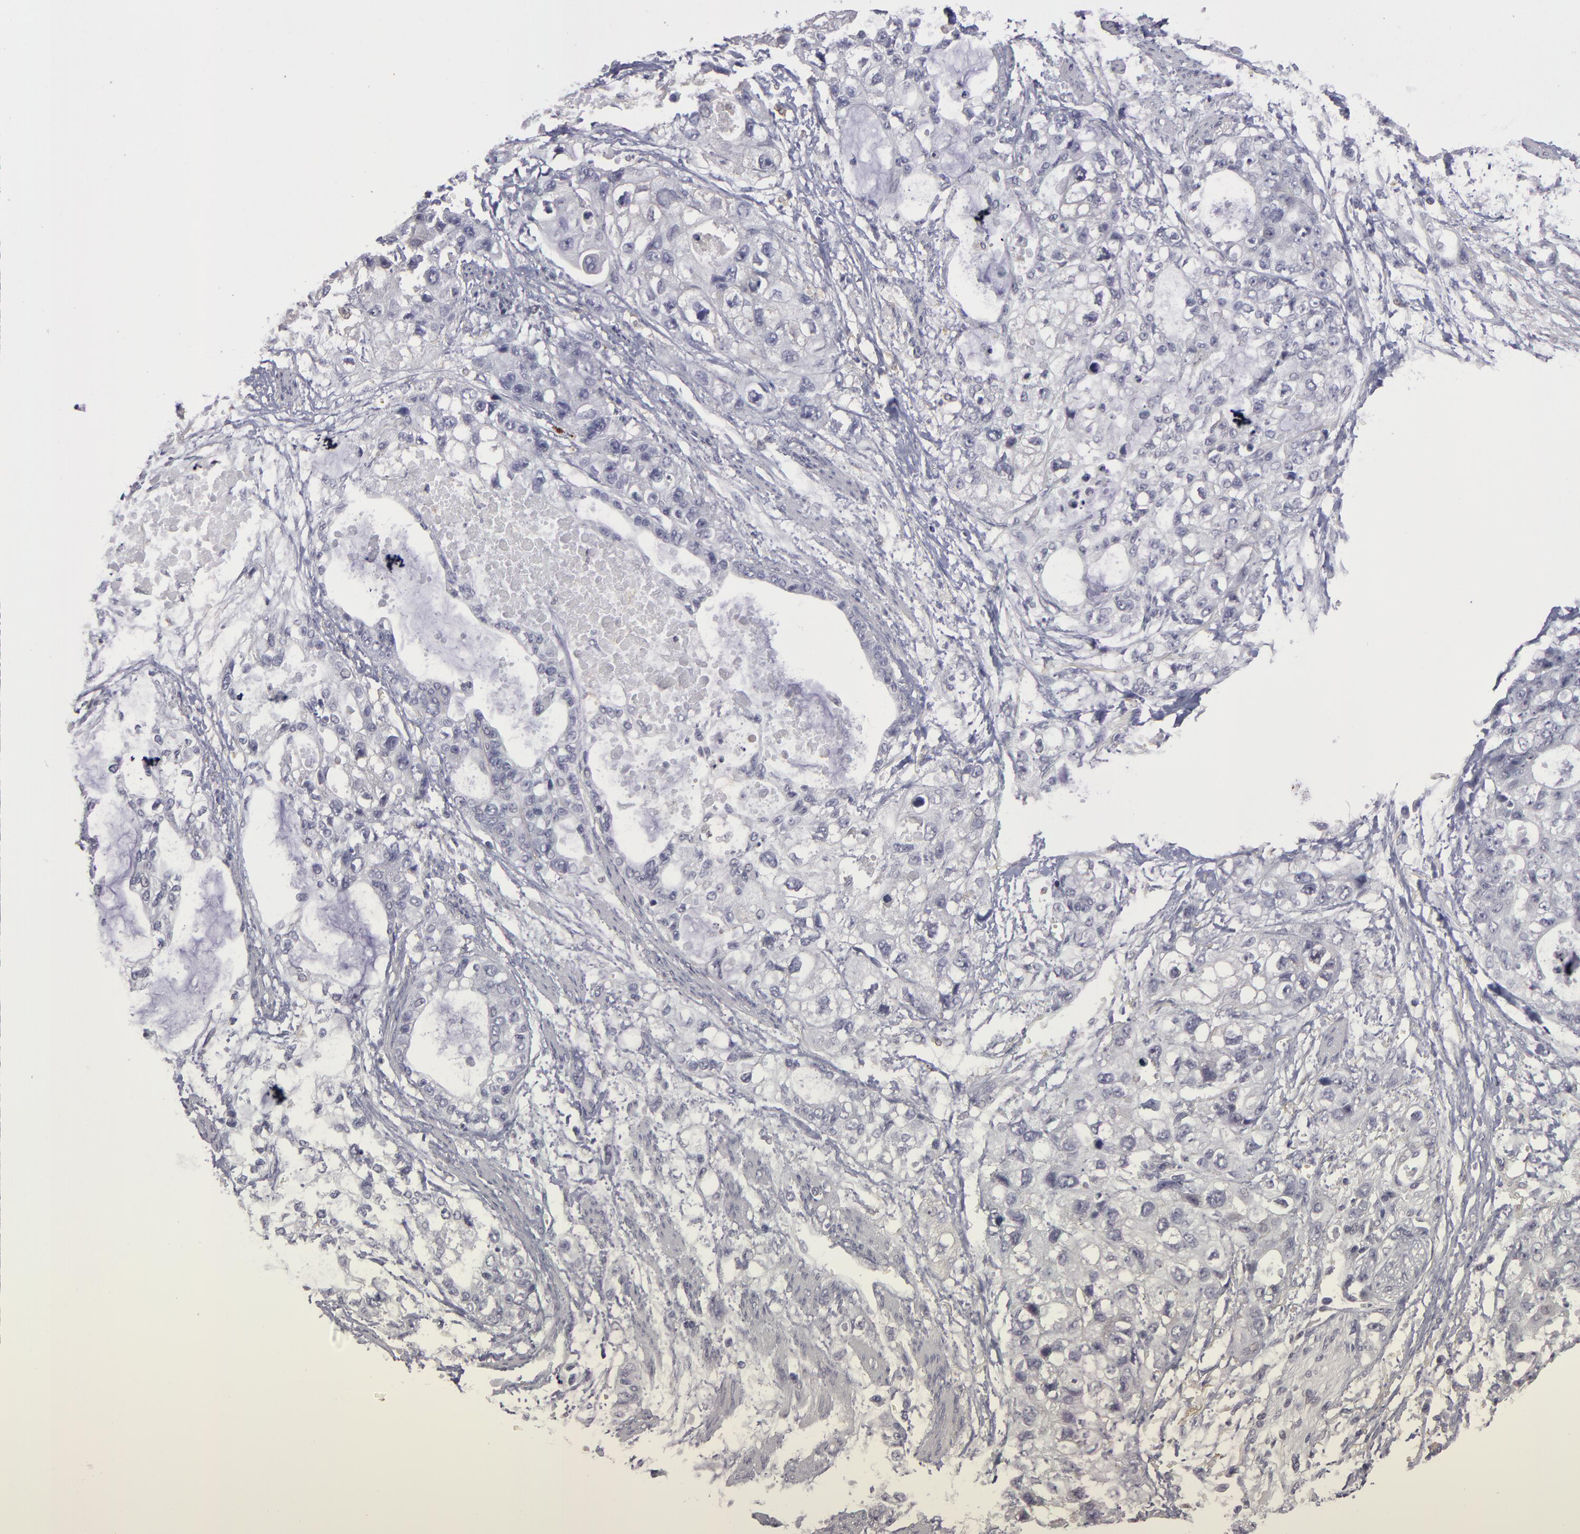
{"staining": {"intensity": "negative", "quantity": "none", "location": "none"}, "tissue": "stomach cancer", "cell_type": "Tumor cells", "image_type": "cancer", "snomed": [{"axis": "morphology", "description": "Adenocarcinoma, NOS"}, {"axis": "topography", "description": "Stomach, upper"}], "caption": "This photomicrograph is of adenocarcinoma (stomach) stained with immunohistochemistry to label a protein in brown with the nuclei are counter-stained blue. There is no staining in tumor cells.", "gene": "GNPDA1", "patient": {"sex": "female", "age": 52}}